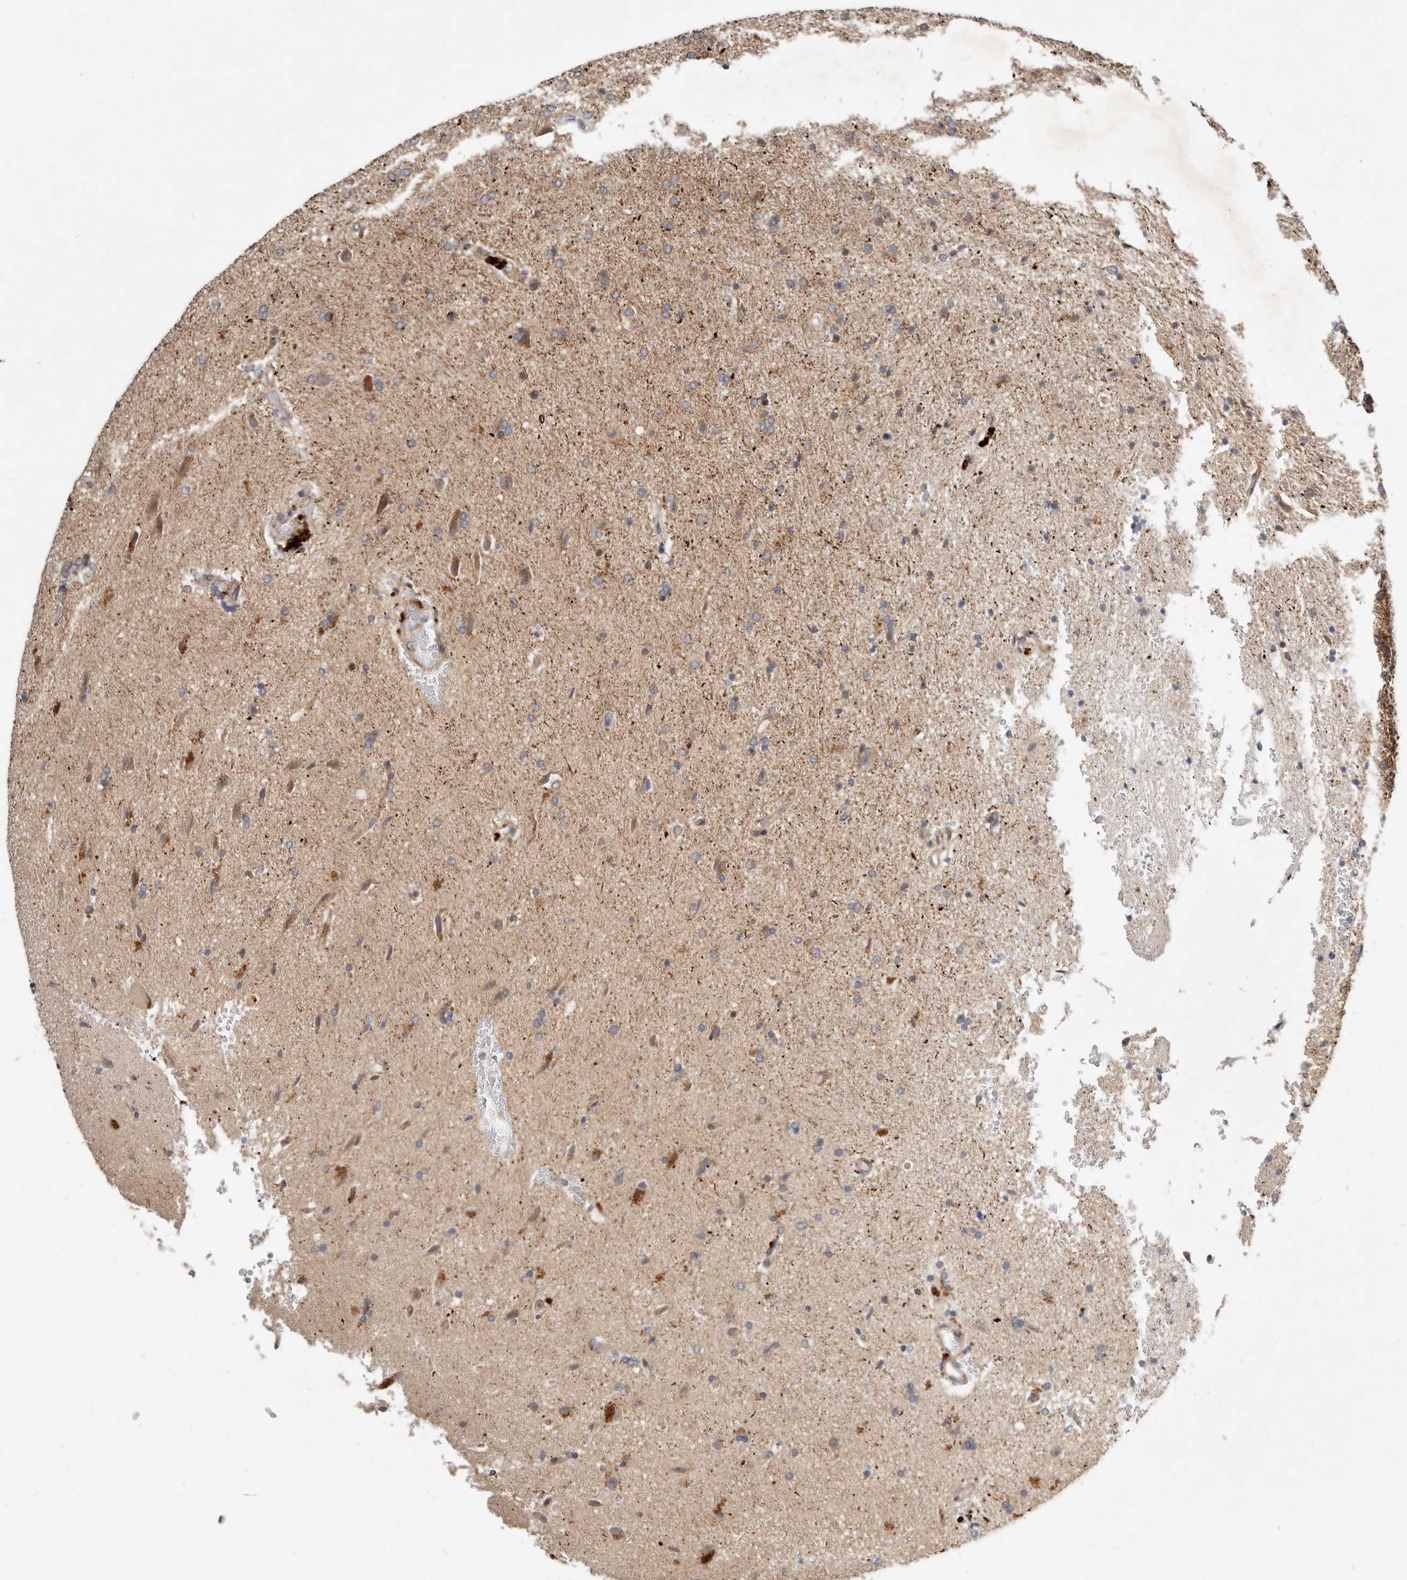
{"staining": {"intensity": "weak", "quantity": "25%-75%", "location": "cytoplasmic/membranous"}, "tissue": "glioma", "cell_type": "Tumor cells", "image_type": "cancer", "snomed": [{"axis": "morphology", "description": "Glioma, malignant, High grade"}, {"axis": "topography", "description": "Brain"}], "caption": "The immunohistochemical stain labels weak cytoplasmic/membranous staining in tumor cells of glioma tissue.", "gene": "NPY4R", "patient": {"sex": "male", "age": 72}}